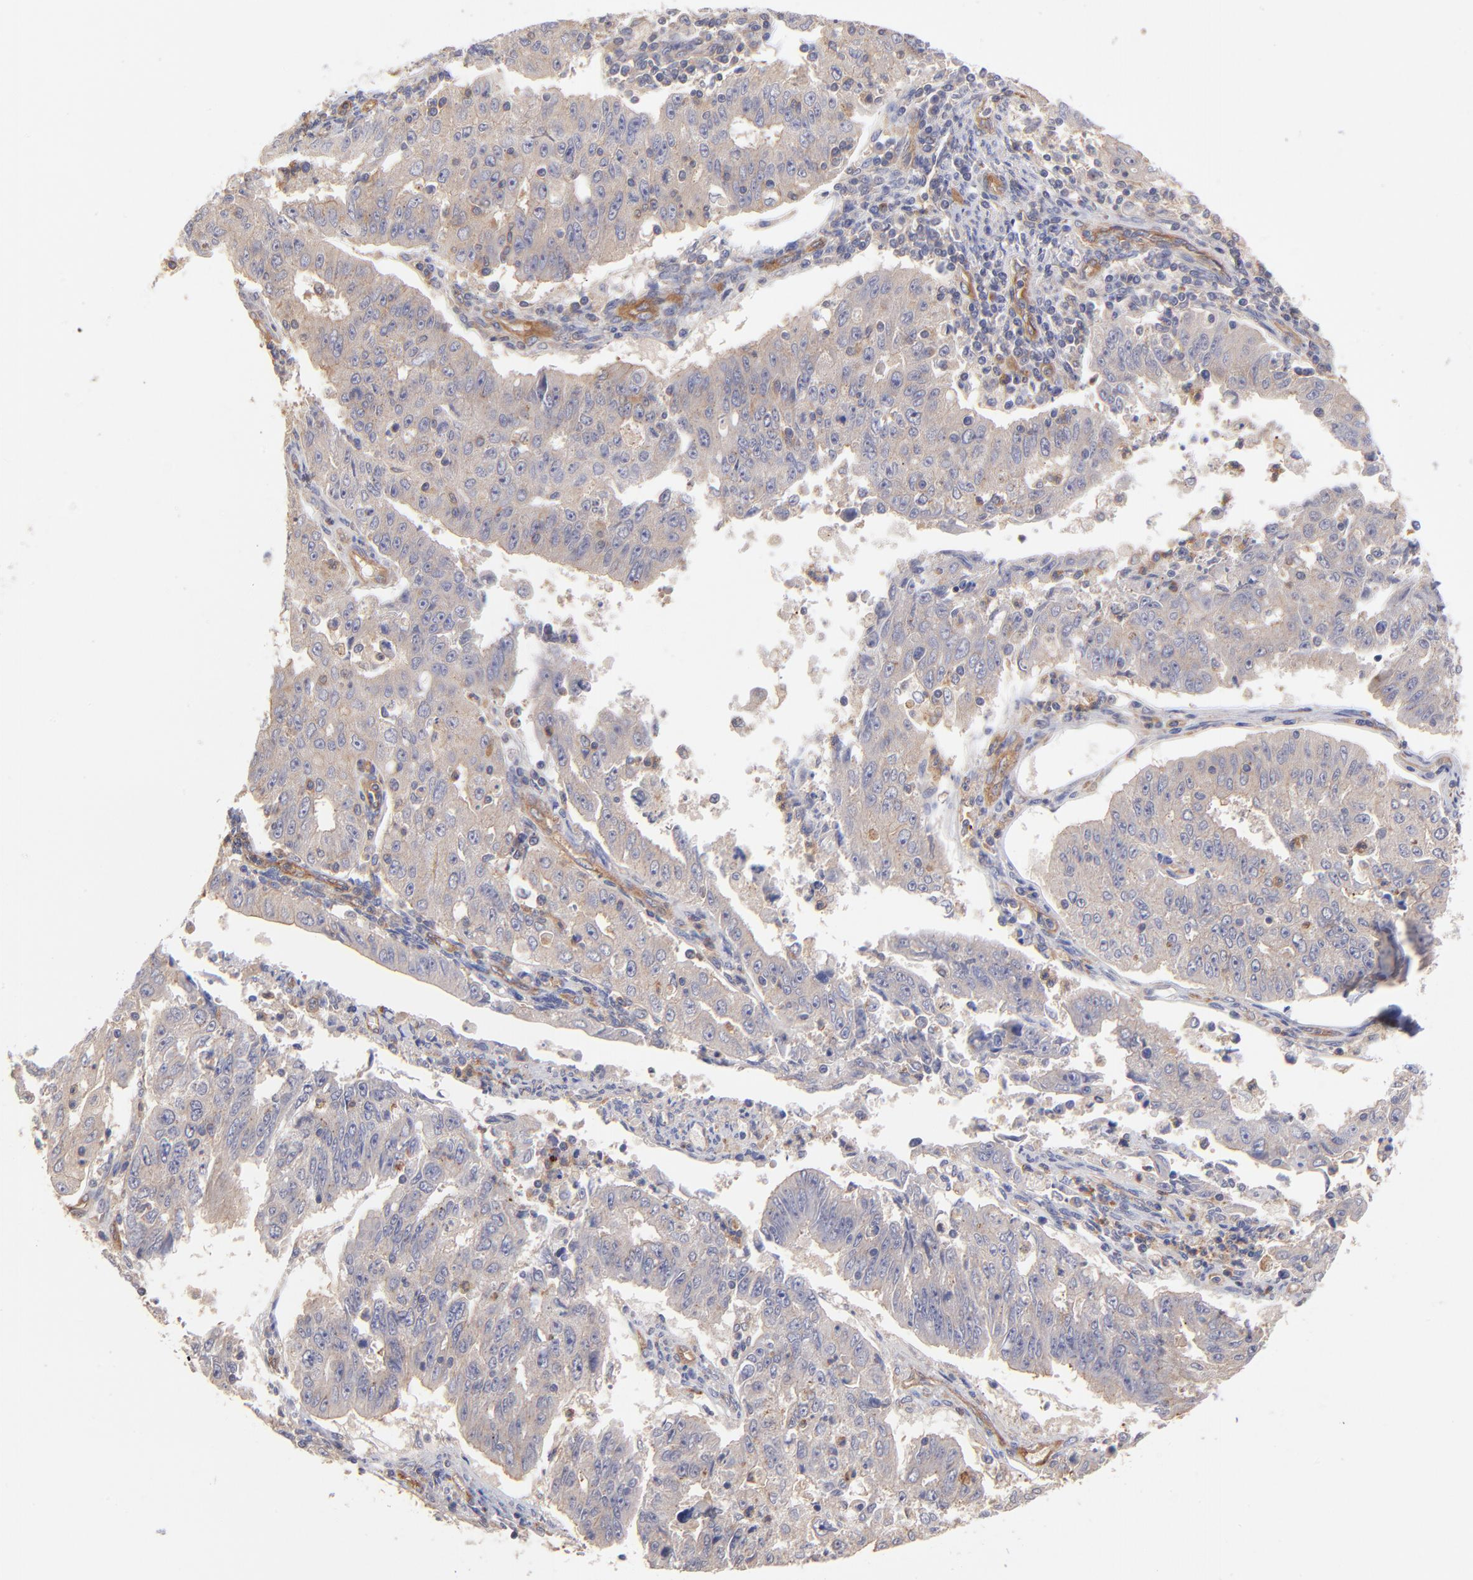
{"staining": {"intensity": "negative", "quantity": "none", "location": "none"}, "tissue": "endometrial cancer", "cell_type": "Tumor cells", "image_type": "cancer", "snomed": [{"axis": "morphology", "description": "Adenocarcinoma, NOS"}, {"axis": "topography", "description": "Endometrium"}], "caption": "IHC of human endometrial cancer (adenocarcinoma) shows no expression in tumor cells.", "gene": "ASB7", "patient": {"sex": "female", "age": 42}}